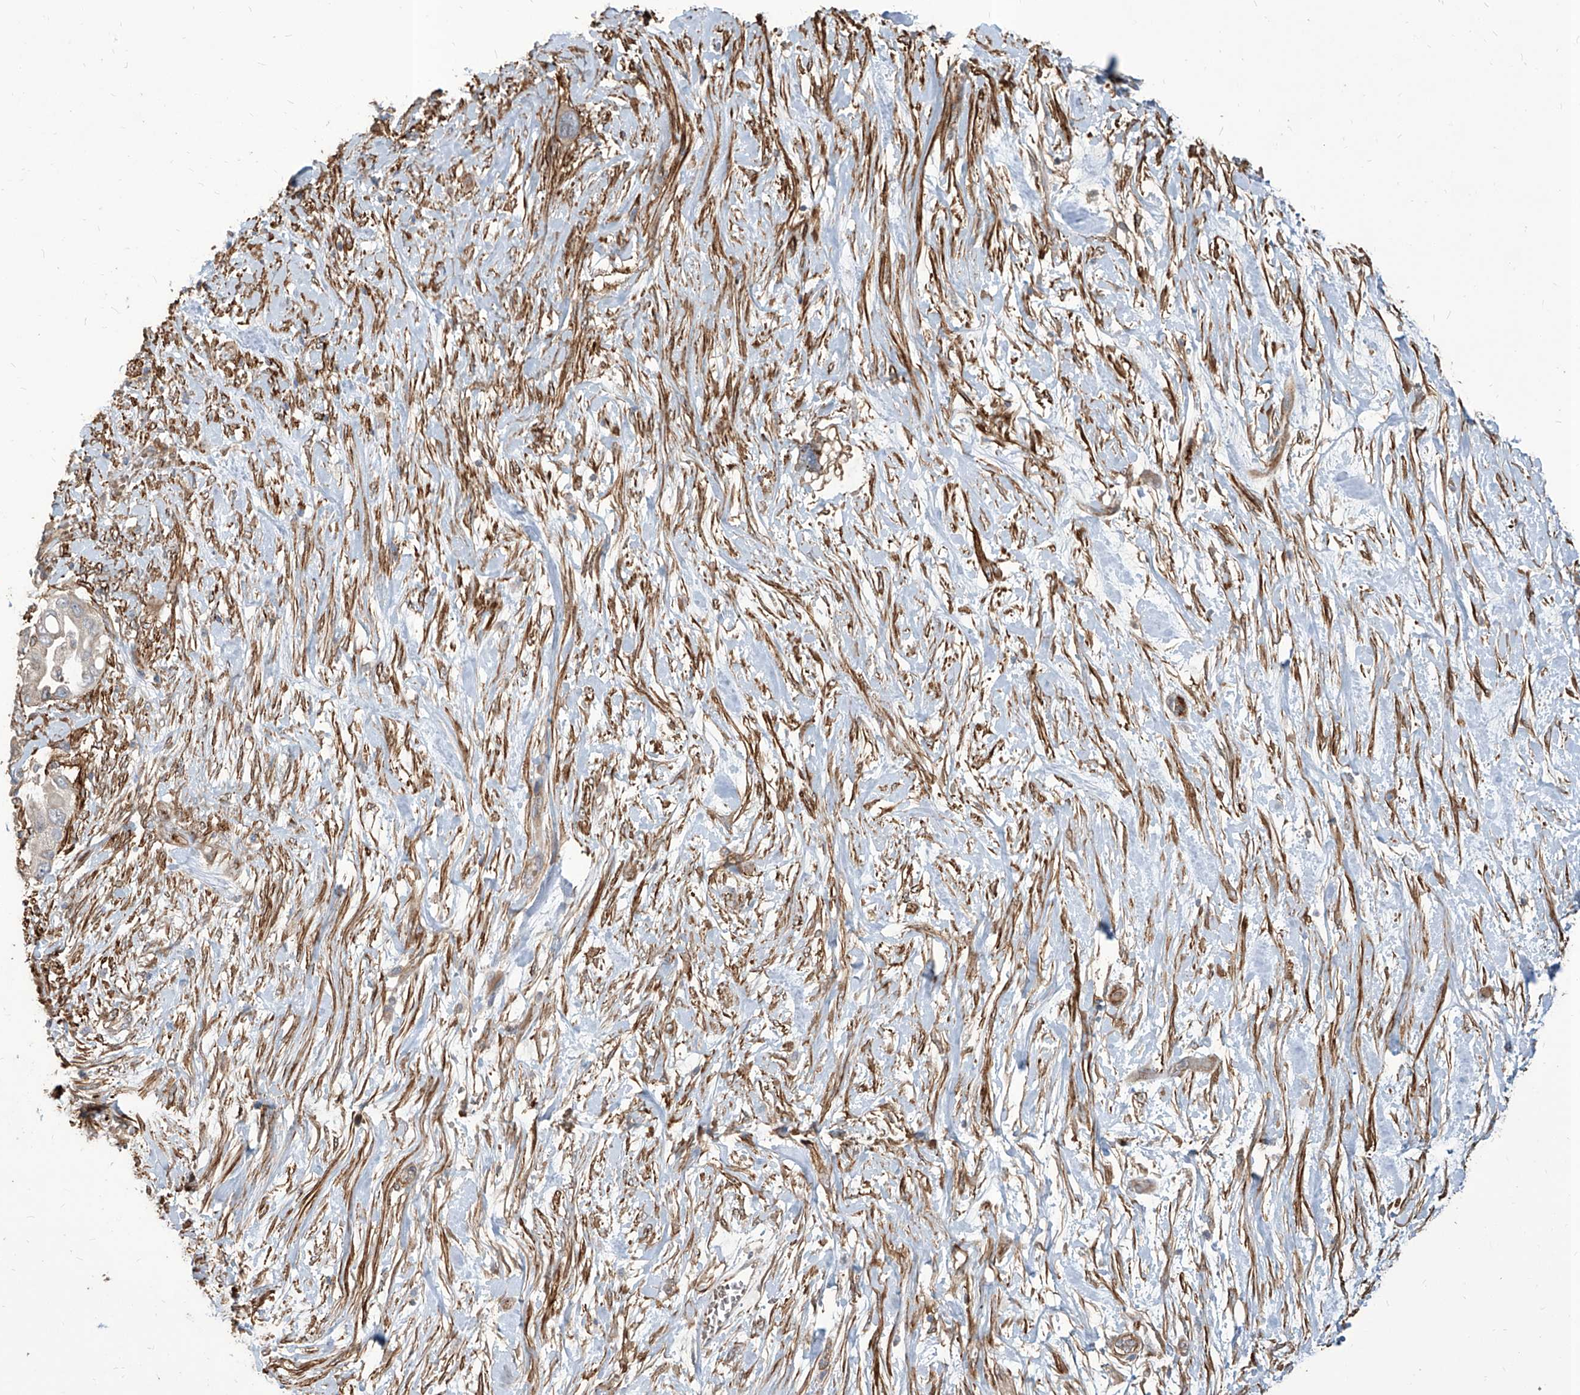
{"staining": {"intensity": "weak", "quantity": "25%-75%", "location": "cytoplasmic/membranous"}, "tissue": "pancreatic cancer", "cell_type": "Tumor cells", "image_type": "cancer", "snomed": [{"axis": "morphology", "description": "Adenocarcinoma, NOS"}, {"axis": "topography", "description": "Pancreas"}], "caption": "DAB (3,3'-diaminobenzidine) immunohistochemical staining of adenocarcinoma (pancreatic) displays weak cytoplasmic/membranous protein staining in approximately 25%-75% of tumor cells.", "gene": "FAM83B", "patient": {"sex": "male", "age": 68}}